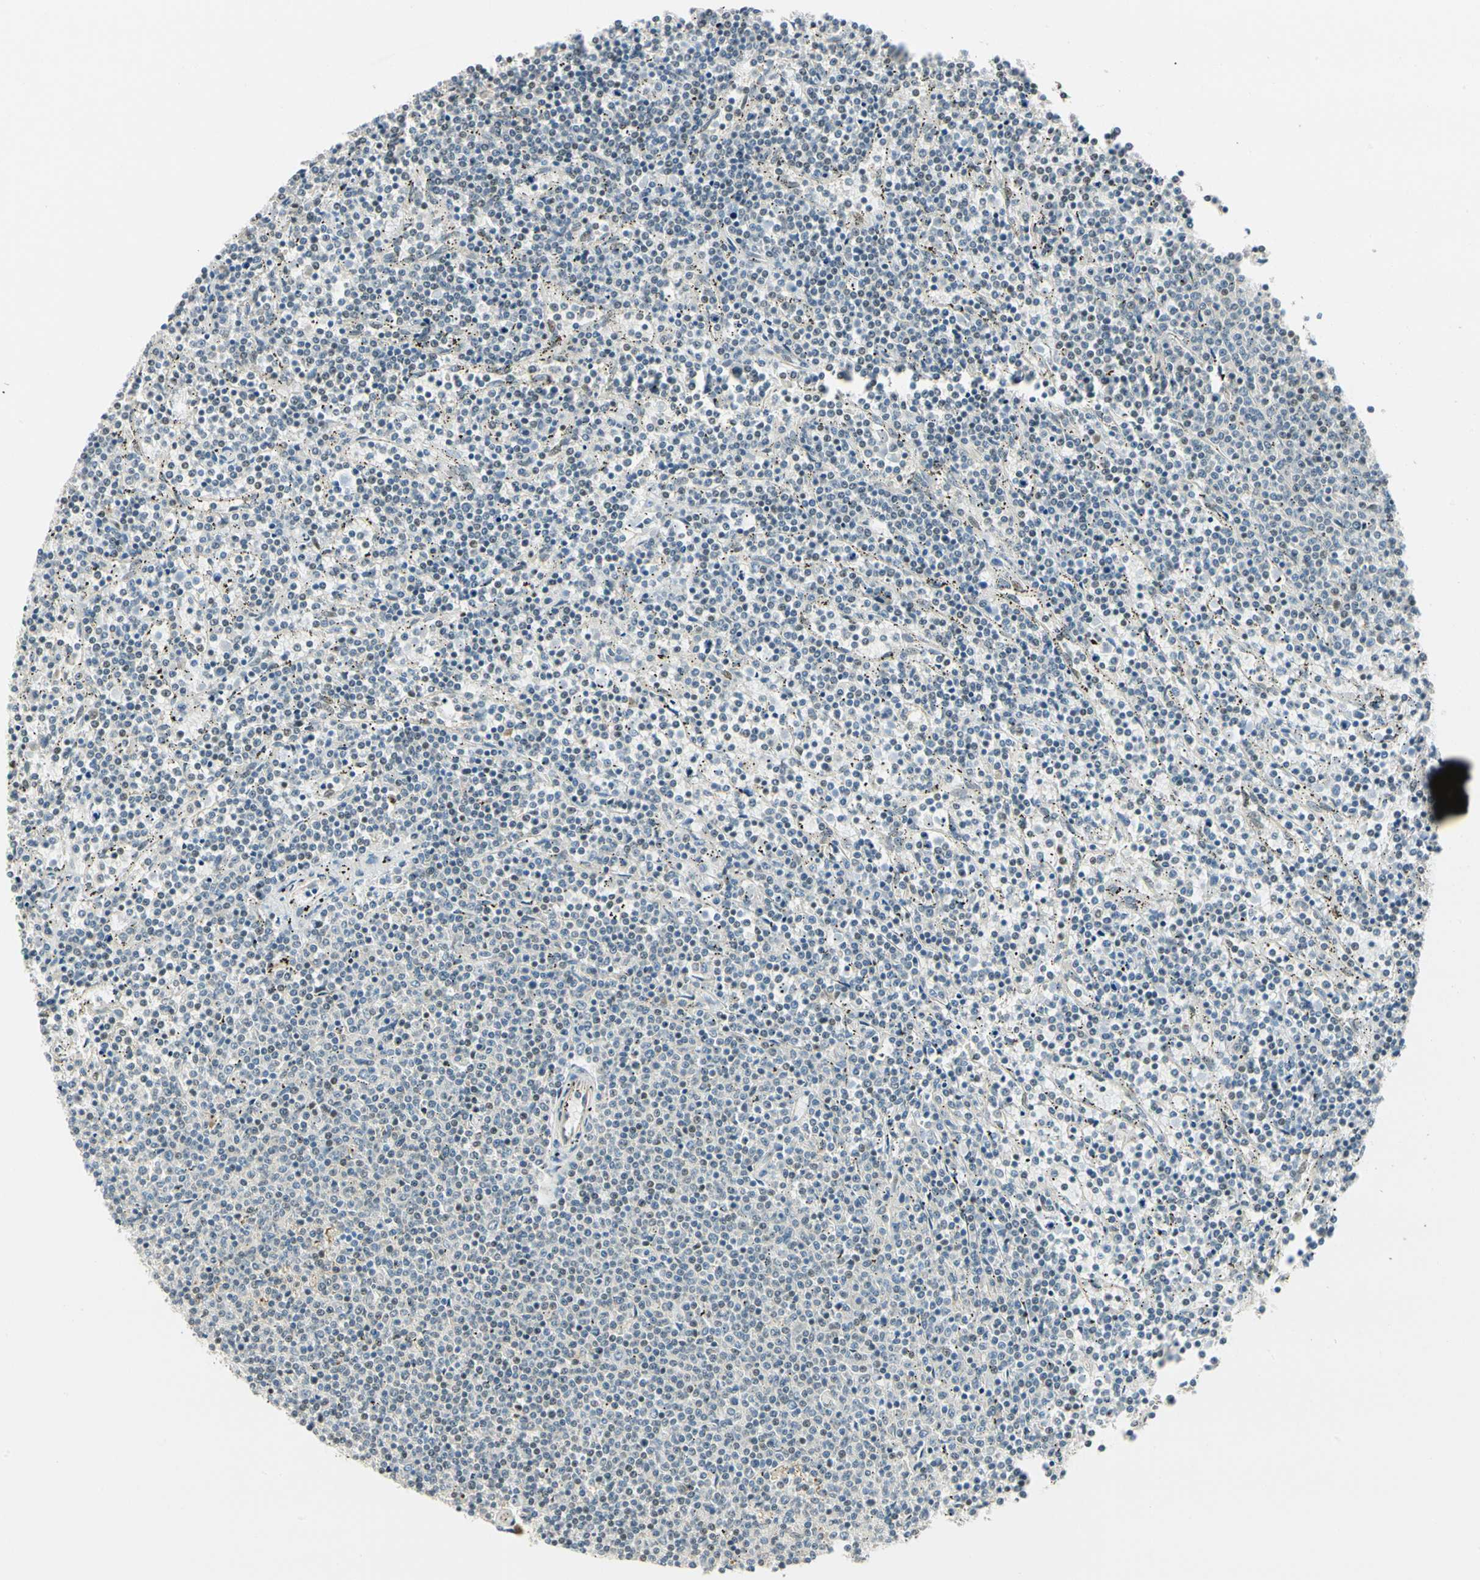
{"staining": {"intensity": "negative", "quantity": "none", "location": "none"}, "tissue": "lymphoma", "cell_type": "Tumor cells", "image_type": "cancer", "snomed": [{"axis": "morphology", "description": "Malignant lymphoma, non-Hodgkin's type, Low grade"}, {"axis": "topography", "description": "Spleen"}], "caption": "There is no significant expression in tumor cells of lymphoma. The staining is performed using DAB (3,3'-diaminobenzidine) brown chromogen with nuclei counter-stained in using hematoxylin.", "gene": "NELFE", "patient": {"sex": "female", "age": 50}}